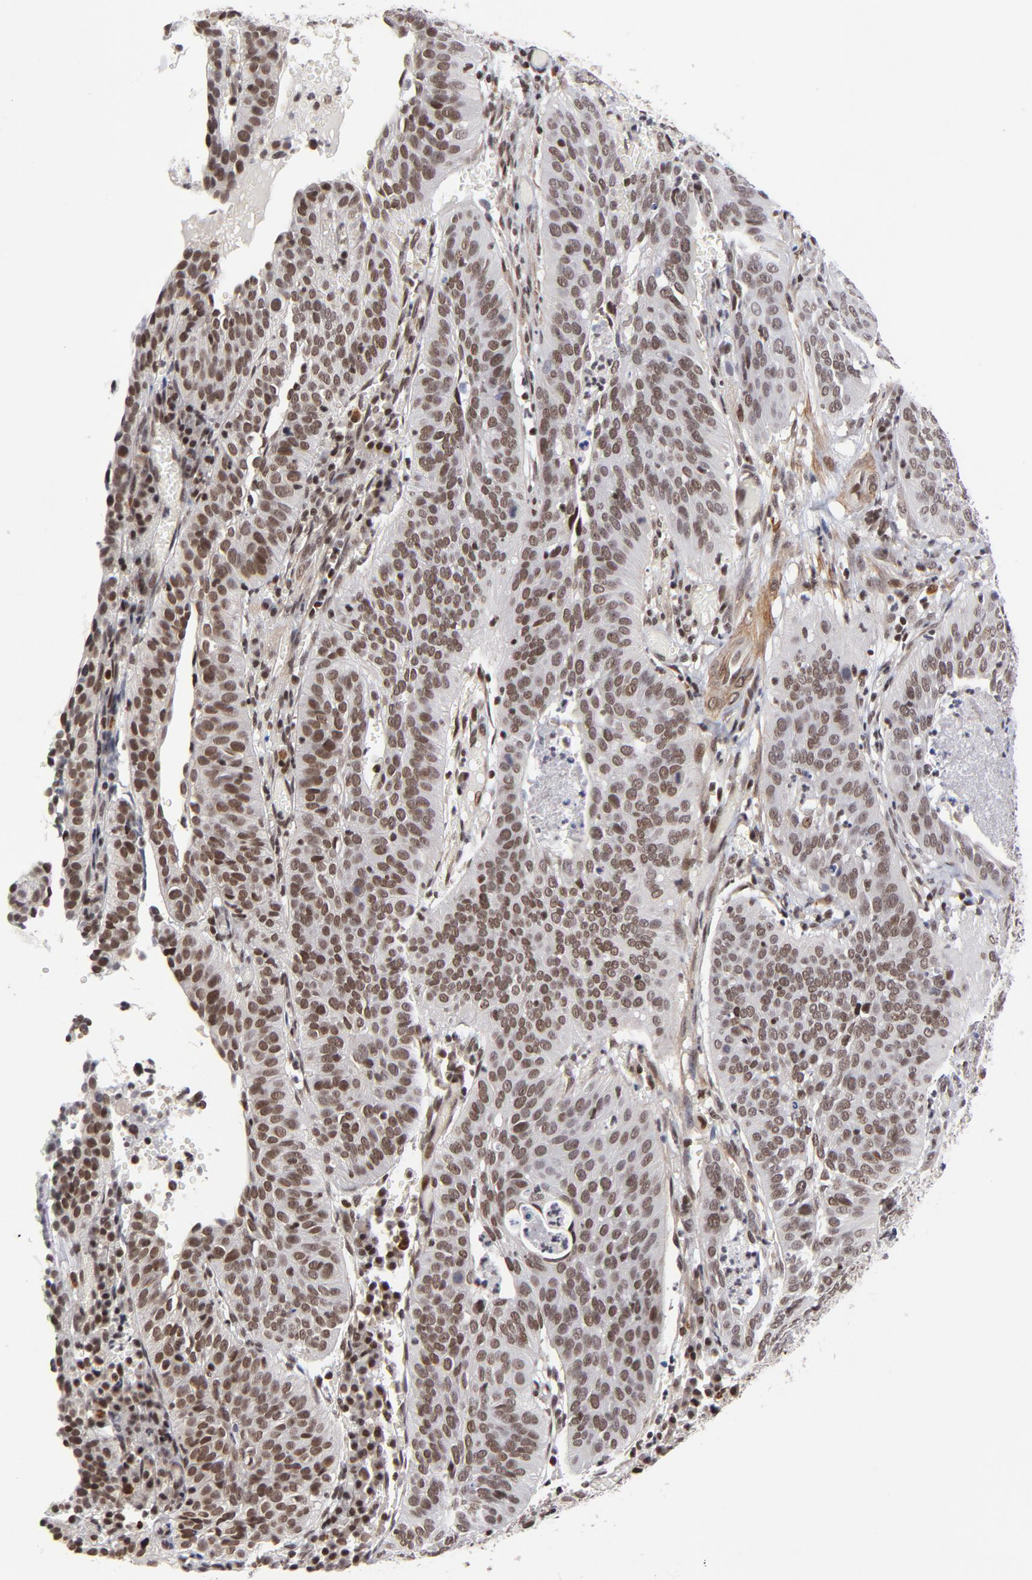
{"staining": {"intensity": "strong", "quantity": ">75%", "location": "nuclear"}, "tissue": "cervical cancer", "cell_type": "Tumor cells", "image_type": "cancer", "snomed": [{"axis": "morphology", "description": "Squamous cell carcinoma, NOS"}, {"axis": "topography", "description": "Cervix"}], "caption": "Immunohistochemistry (DAB) staining of human cervical cancer (squamous cell carcinoma) shows strong nuclear protein staining in approximately >75% of tumor cells.", "gene": "CTCF", "patient": {"sex": "female", "age": 39}}